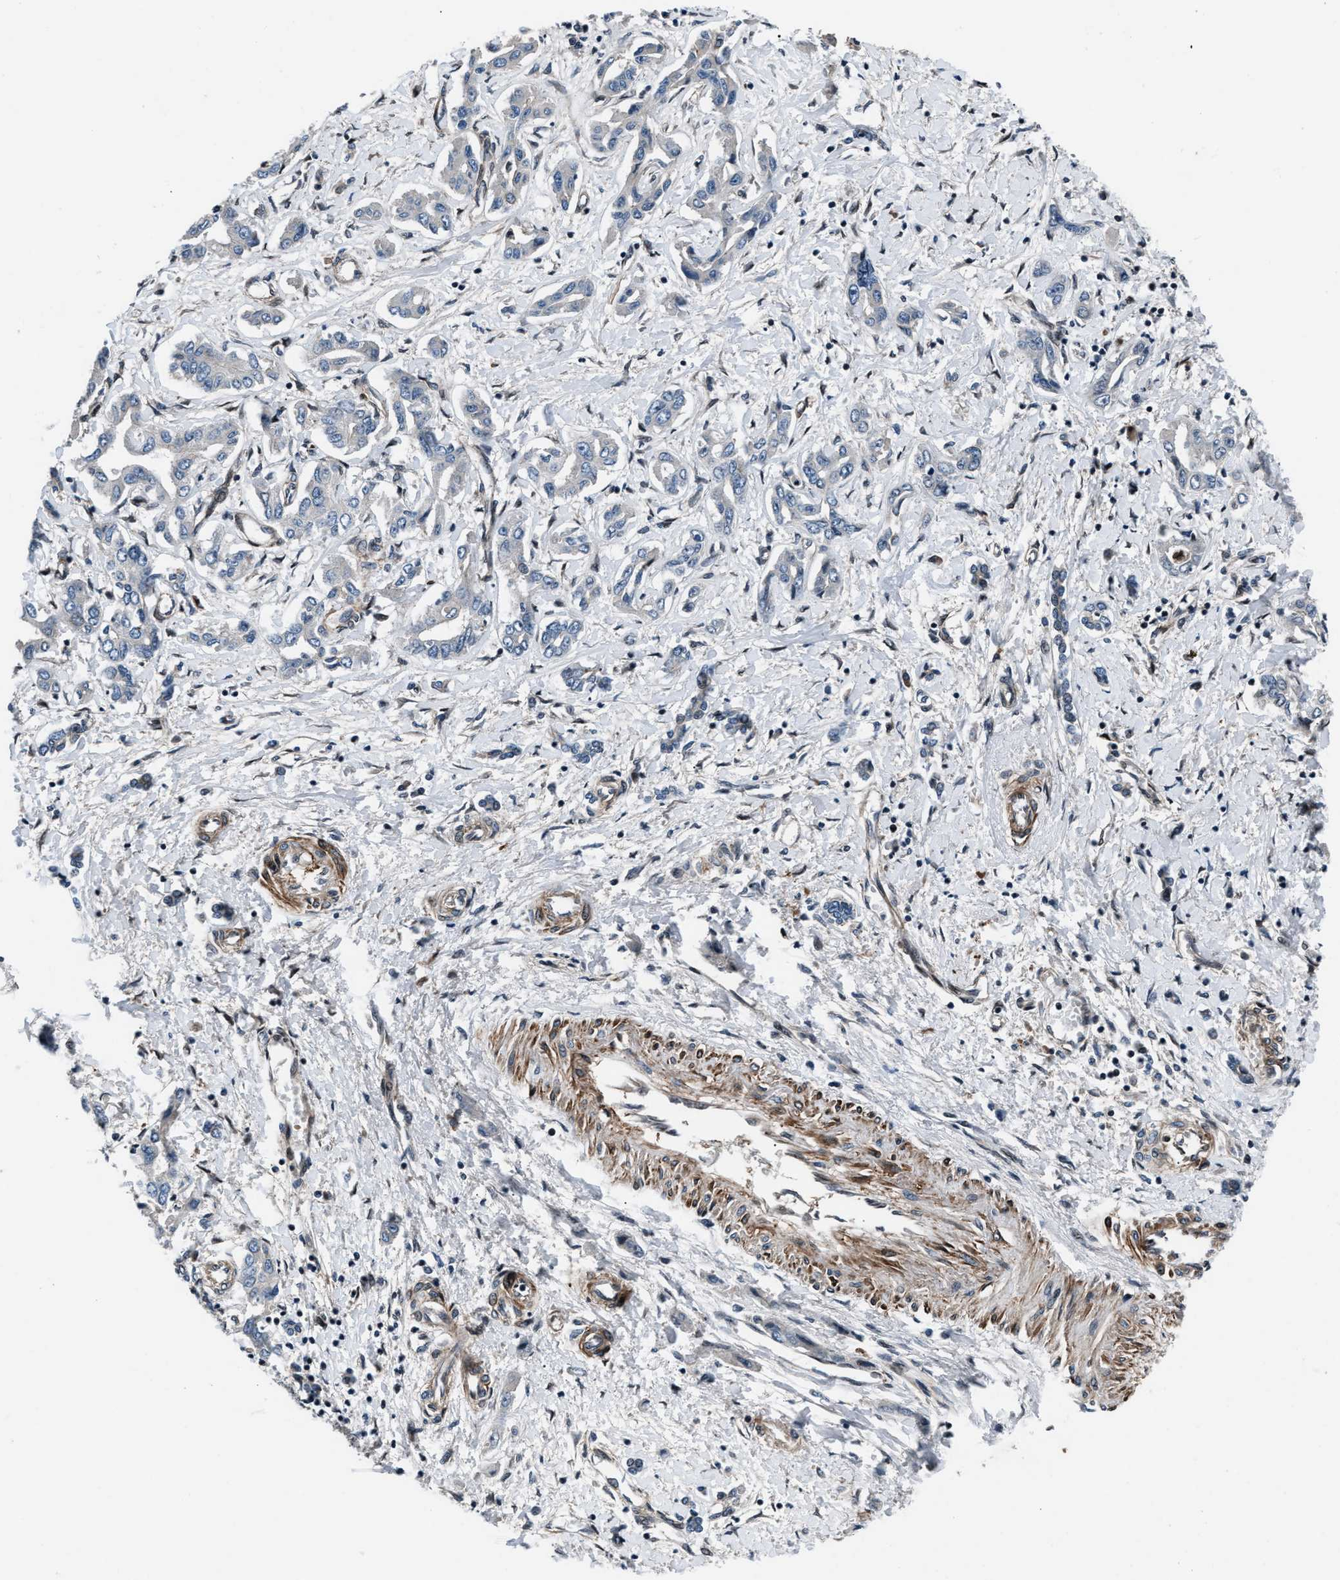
{"staining": {"intensity": "negative", "quantity": "none", "location": "none"}, "tissue": "liver cancer", "cell_type": "Tumor cells", "image_type": "cancer", "snomed": [{"axis": "morphology", "description": "Cholangiocarcinoma"}, {"axis": "topography", "description": "Liver"}], "caption": "An immunohistochemistry (IHC) micrograph of liver cancer is shown. There is no staining in tumor cells of liver cancer.", "gene": "DYNC2I1", "patient": {"sex": "male", "age": 59}}